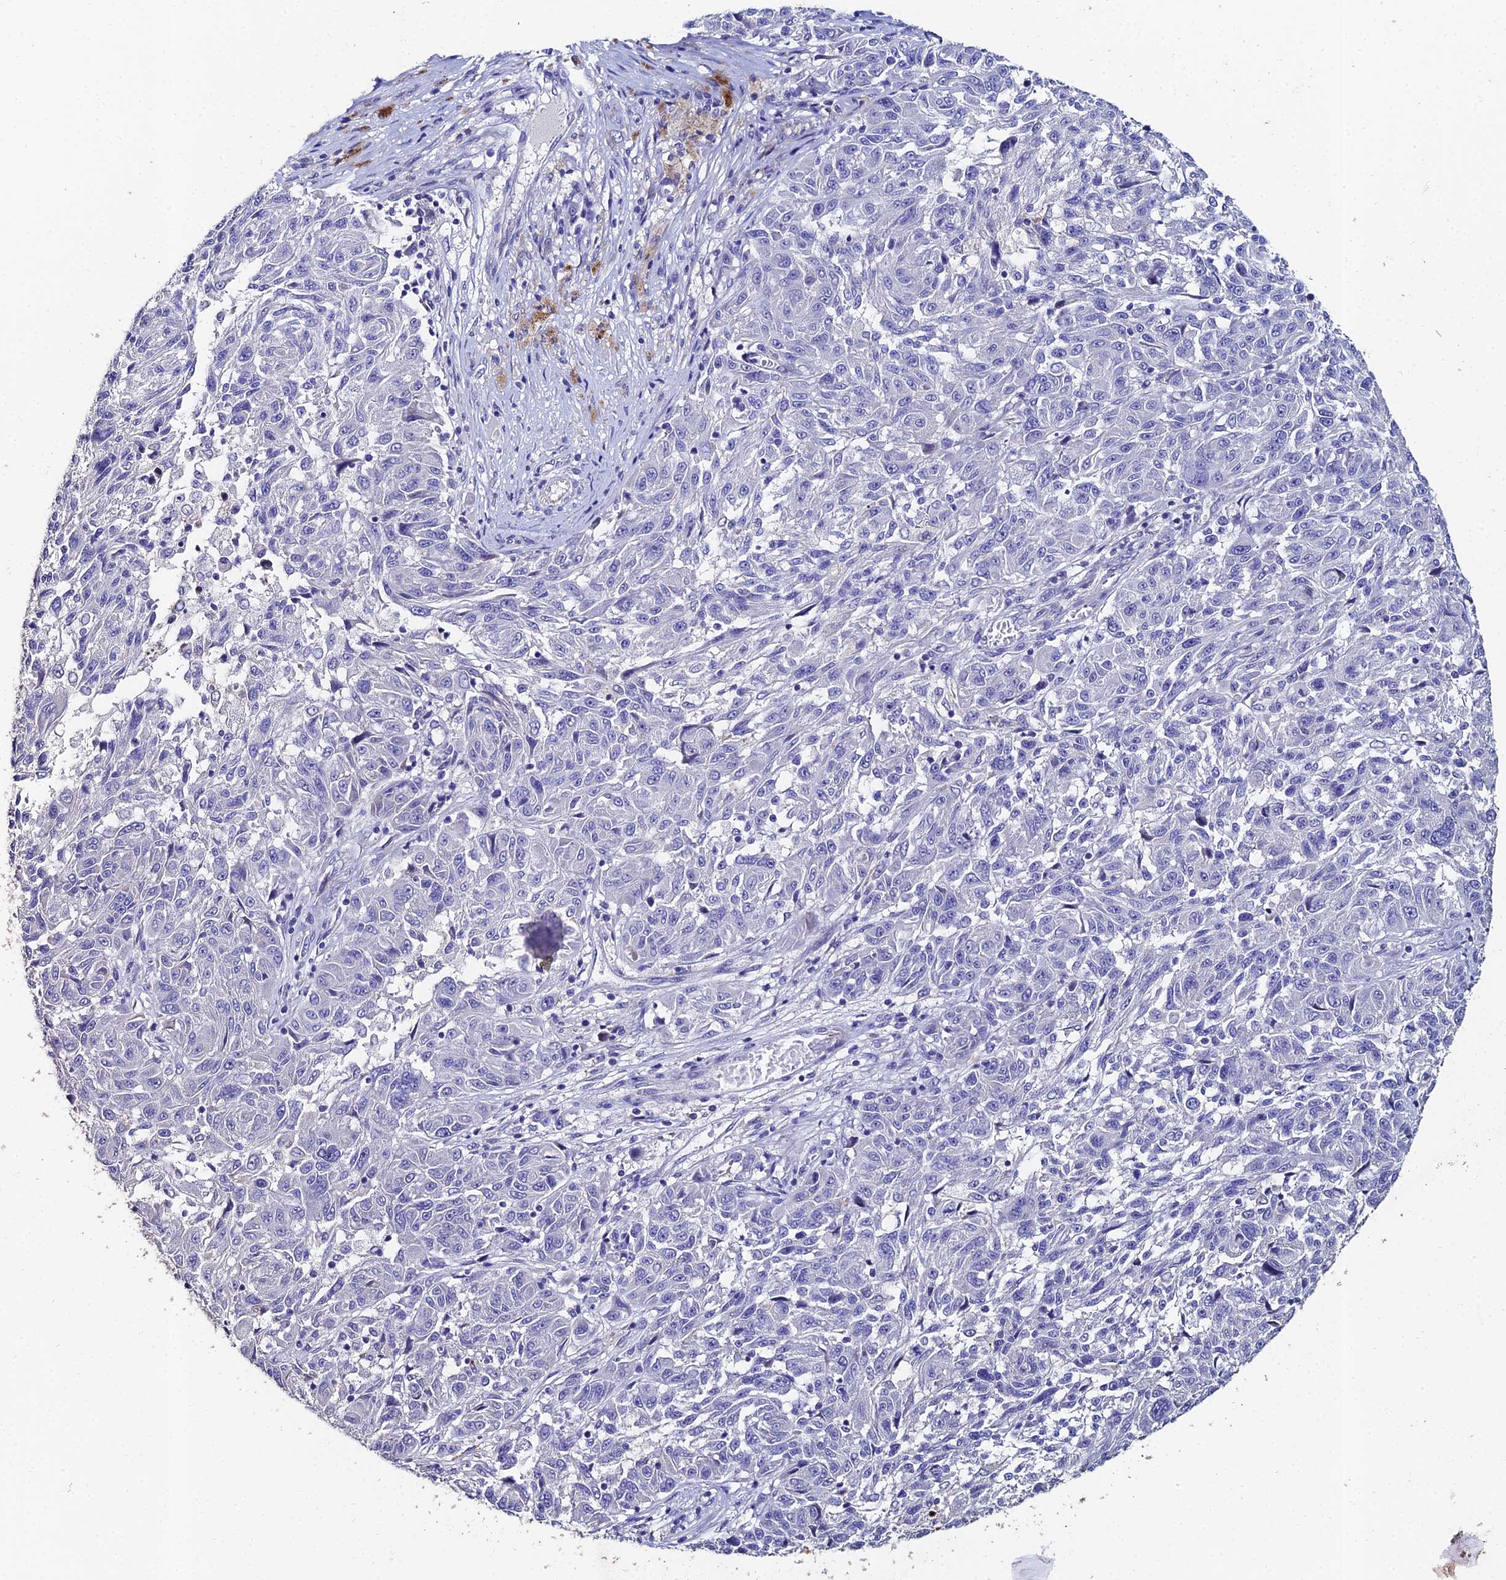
{"staining": {"intensity": "negative", "quantity": "none", "location": "none"}, "tissue": "melanoma", "cell_type": "Tumor cells", "image_type": "cancer", "snomed": [{"axis": "morphology", "description": "Malignant melanoma, NOS"}, {"axis": "topography", "description": "Skin"}], "caption": "A high-resolution image shows immunohistochemistry (IHC) staining of malignant melanoma, which exhibits no significant expression in tumor cells. (DAB immunohistochemistry, high magnification).", "gene": "ESRRG", "patient": {"sex": "male", "age": 53}}